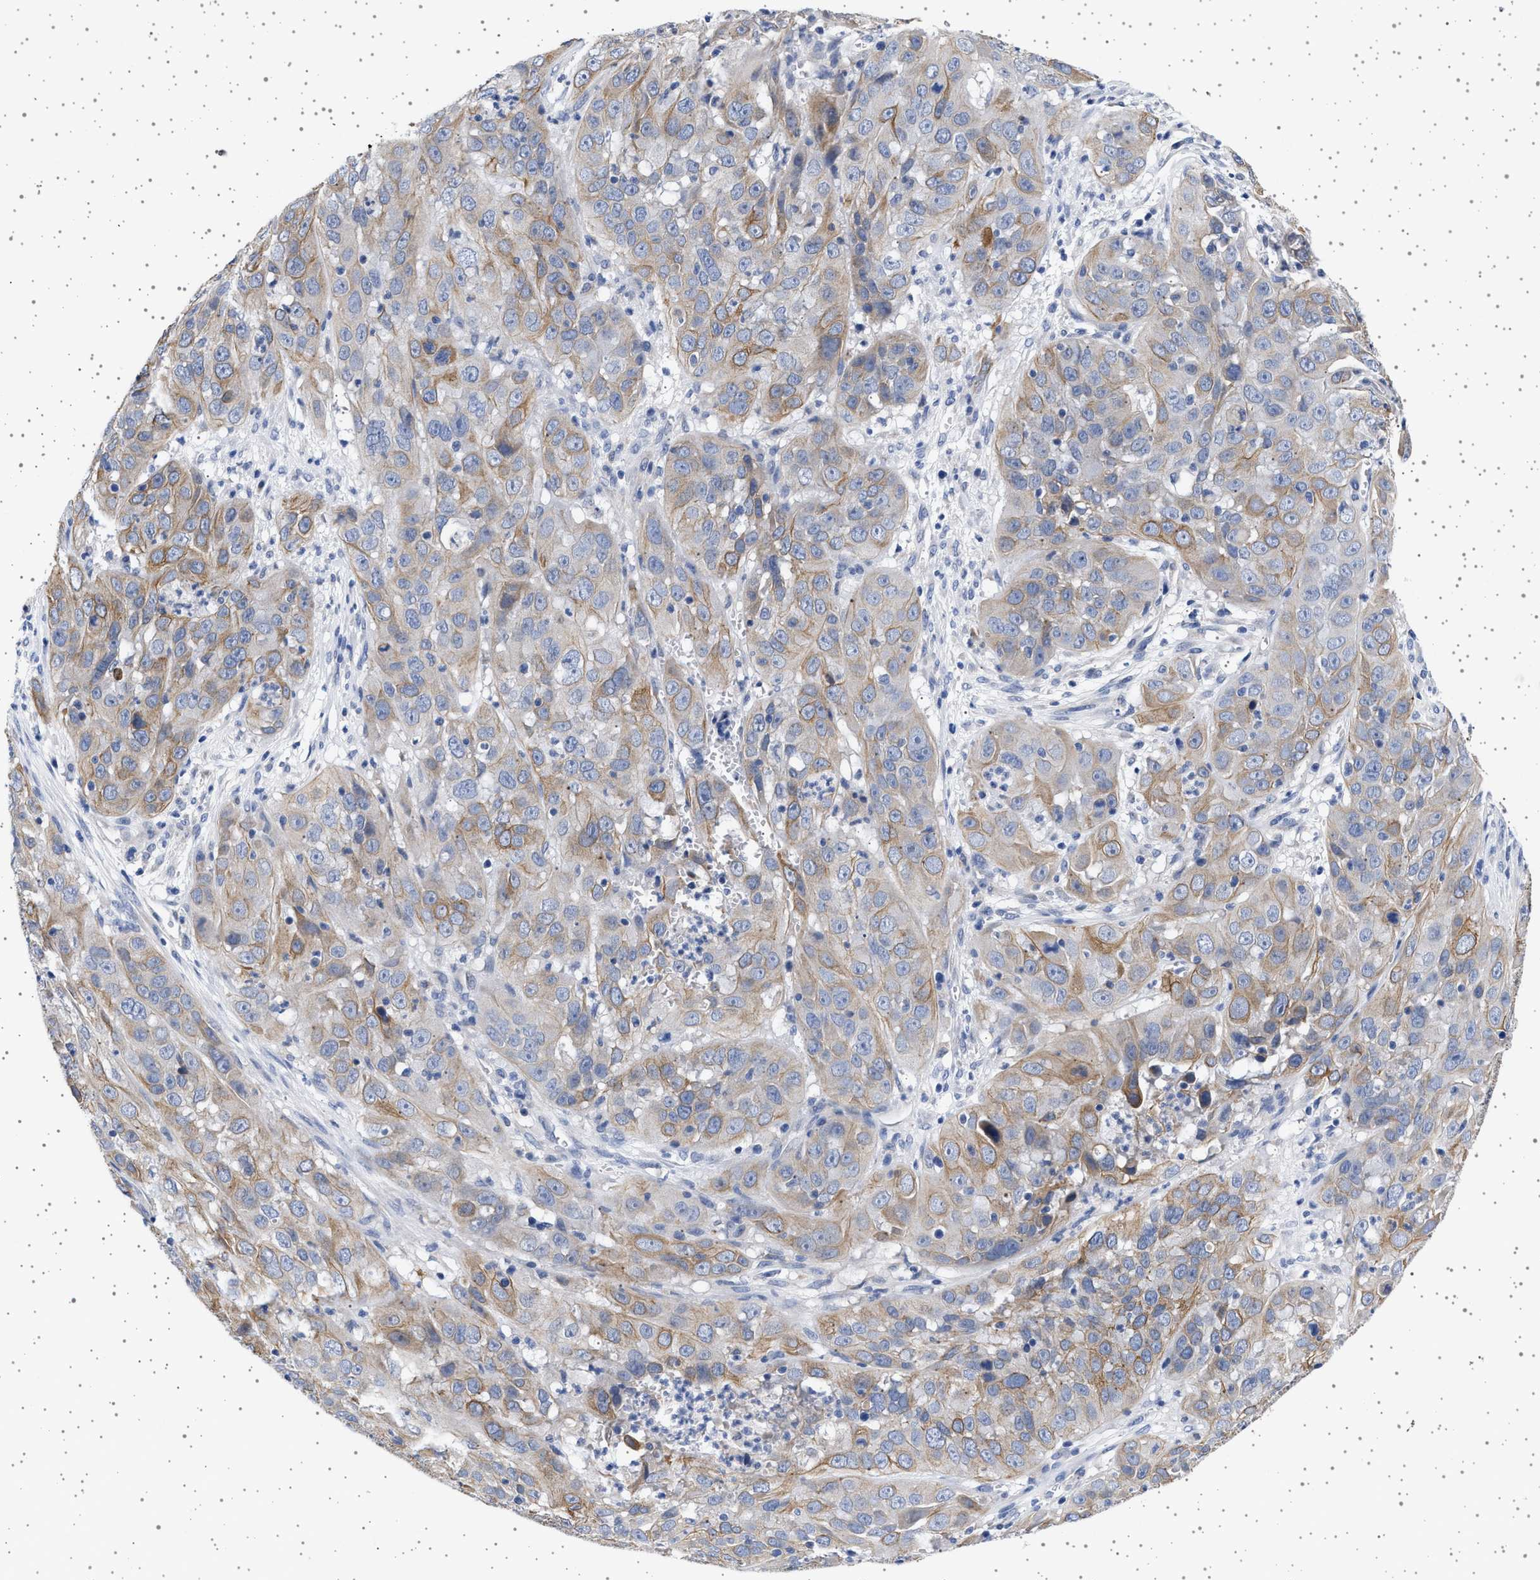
{"staining": {"intensity": "weak", "quantity": ">75%", "location": "cytoplasmic/membranous"}, "tissue": "cervical cancer", "cell_type": "Tumor cells", "image_type": "cancer", "snomed": [{"axis": "morphology", "description": "Squamous cell carcinoma, NOS"}, {"axis": "topography", "description": "Cervix"}], "caption": "A high-resolution micrograph shows immunohistochemistry (IHC) staining of cervical squamous cell carcinoma, which exhibits weak cytoplasmic/membranous positivity in about >75% of tumor cells.", "gene": "TRMT10B", "patient": {"sex": "female", "age": 32}}